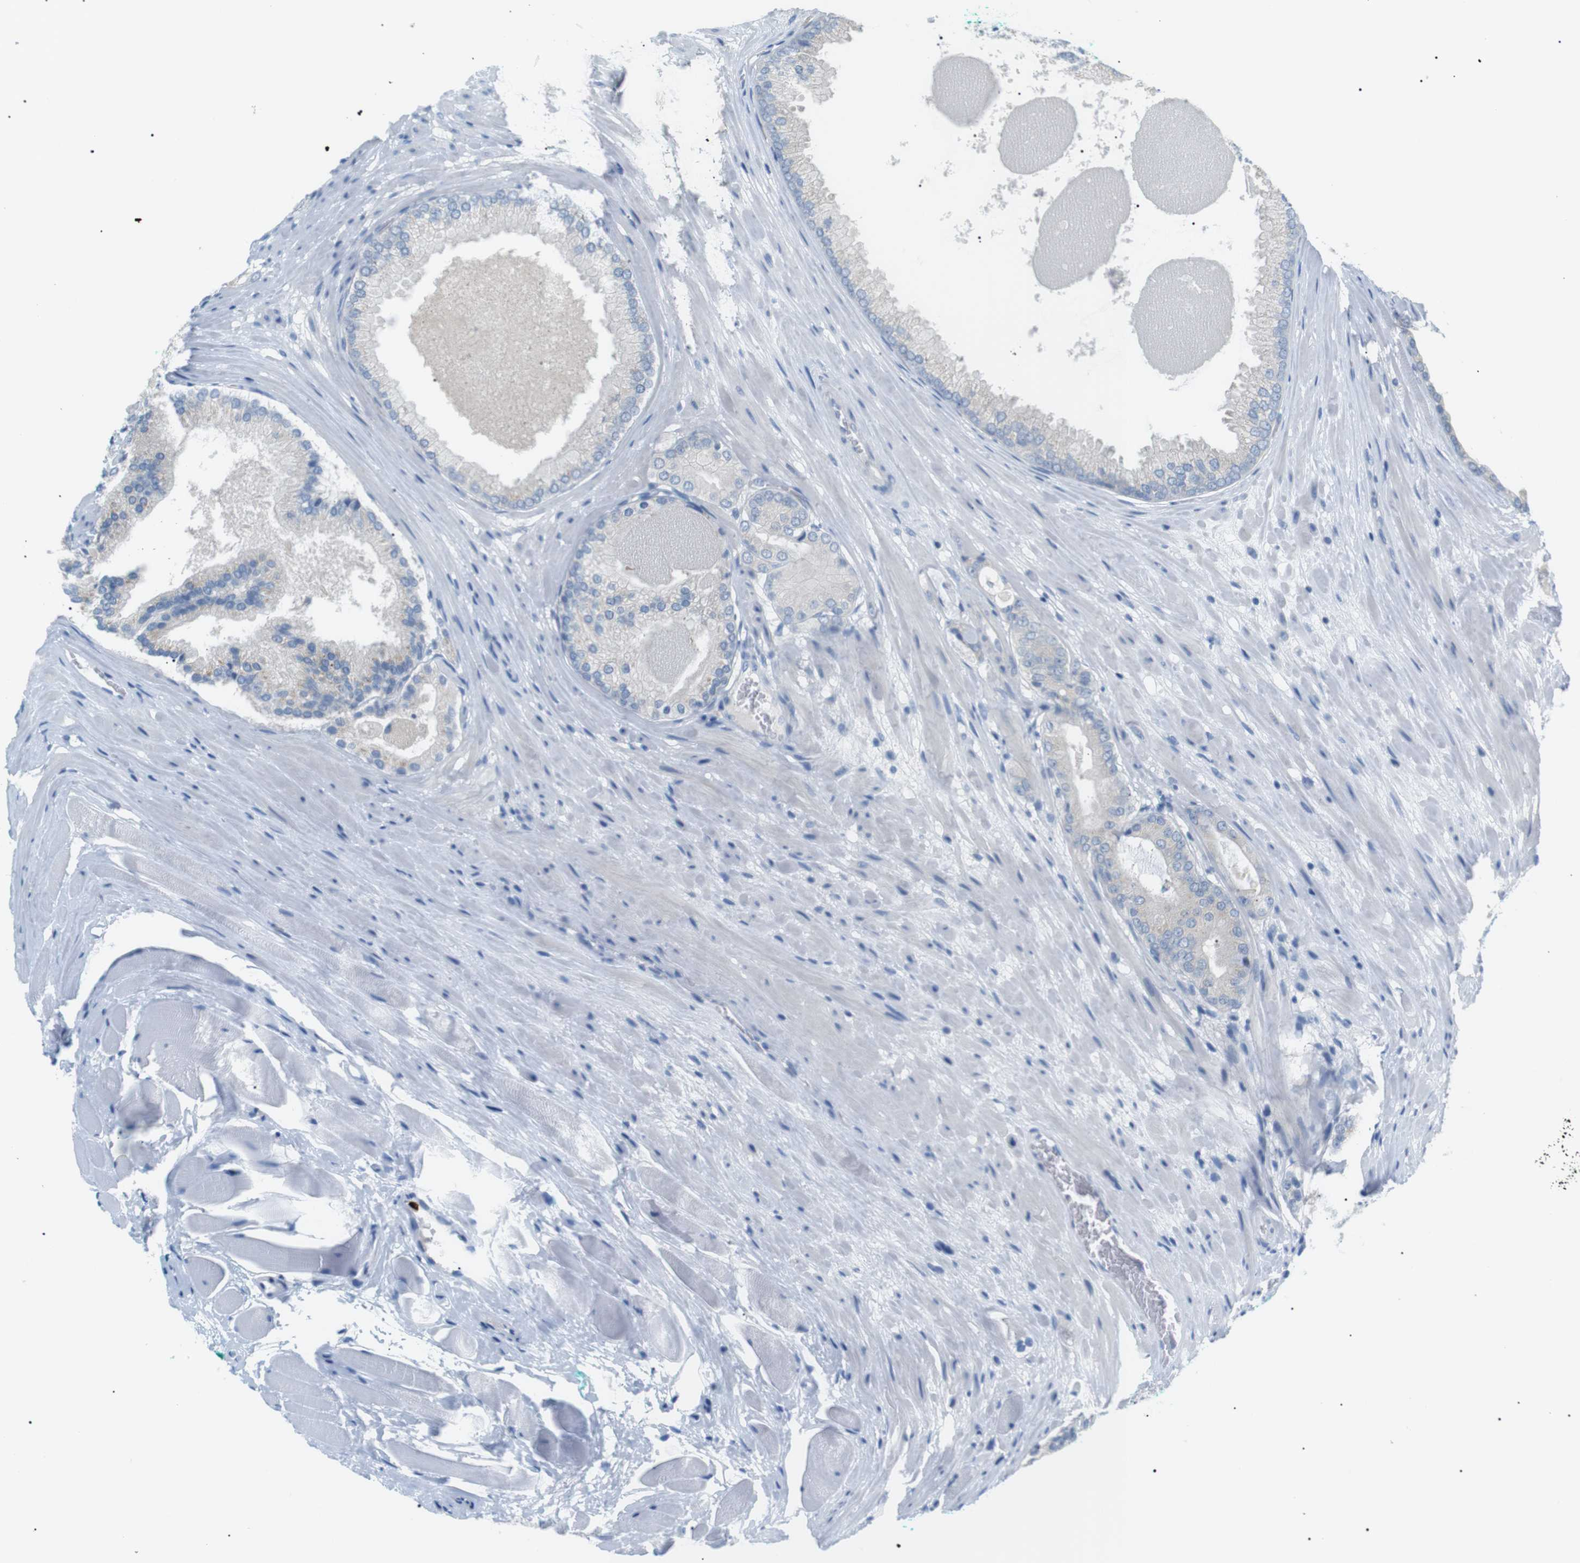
{"staining": {"intensity": "negative", "quantity": "none", "location": "none"}, "tissue": "prostate cancer", "cell_type": "Tumor cells", "image_type": "cancer", "snomed": [{"axis": "morphology", "description": "Adenocarcinoma, High grade"}, {"axis": "topography", "description": "Prostate"}], "caption": "Prostate high-grade adenocarcinoma was stained to show a protein in brown. There is no significant staining in tumor cells.", "gene": "CDH26", "patient": {"sex": "male", "age": 59}}